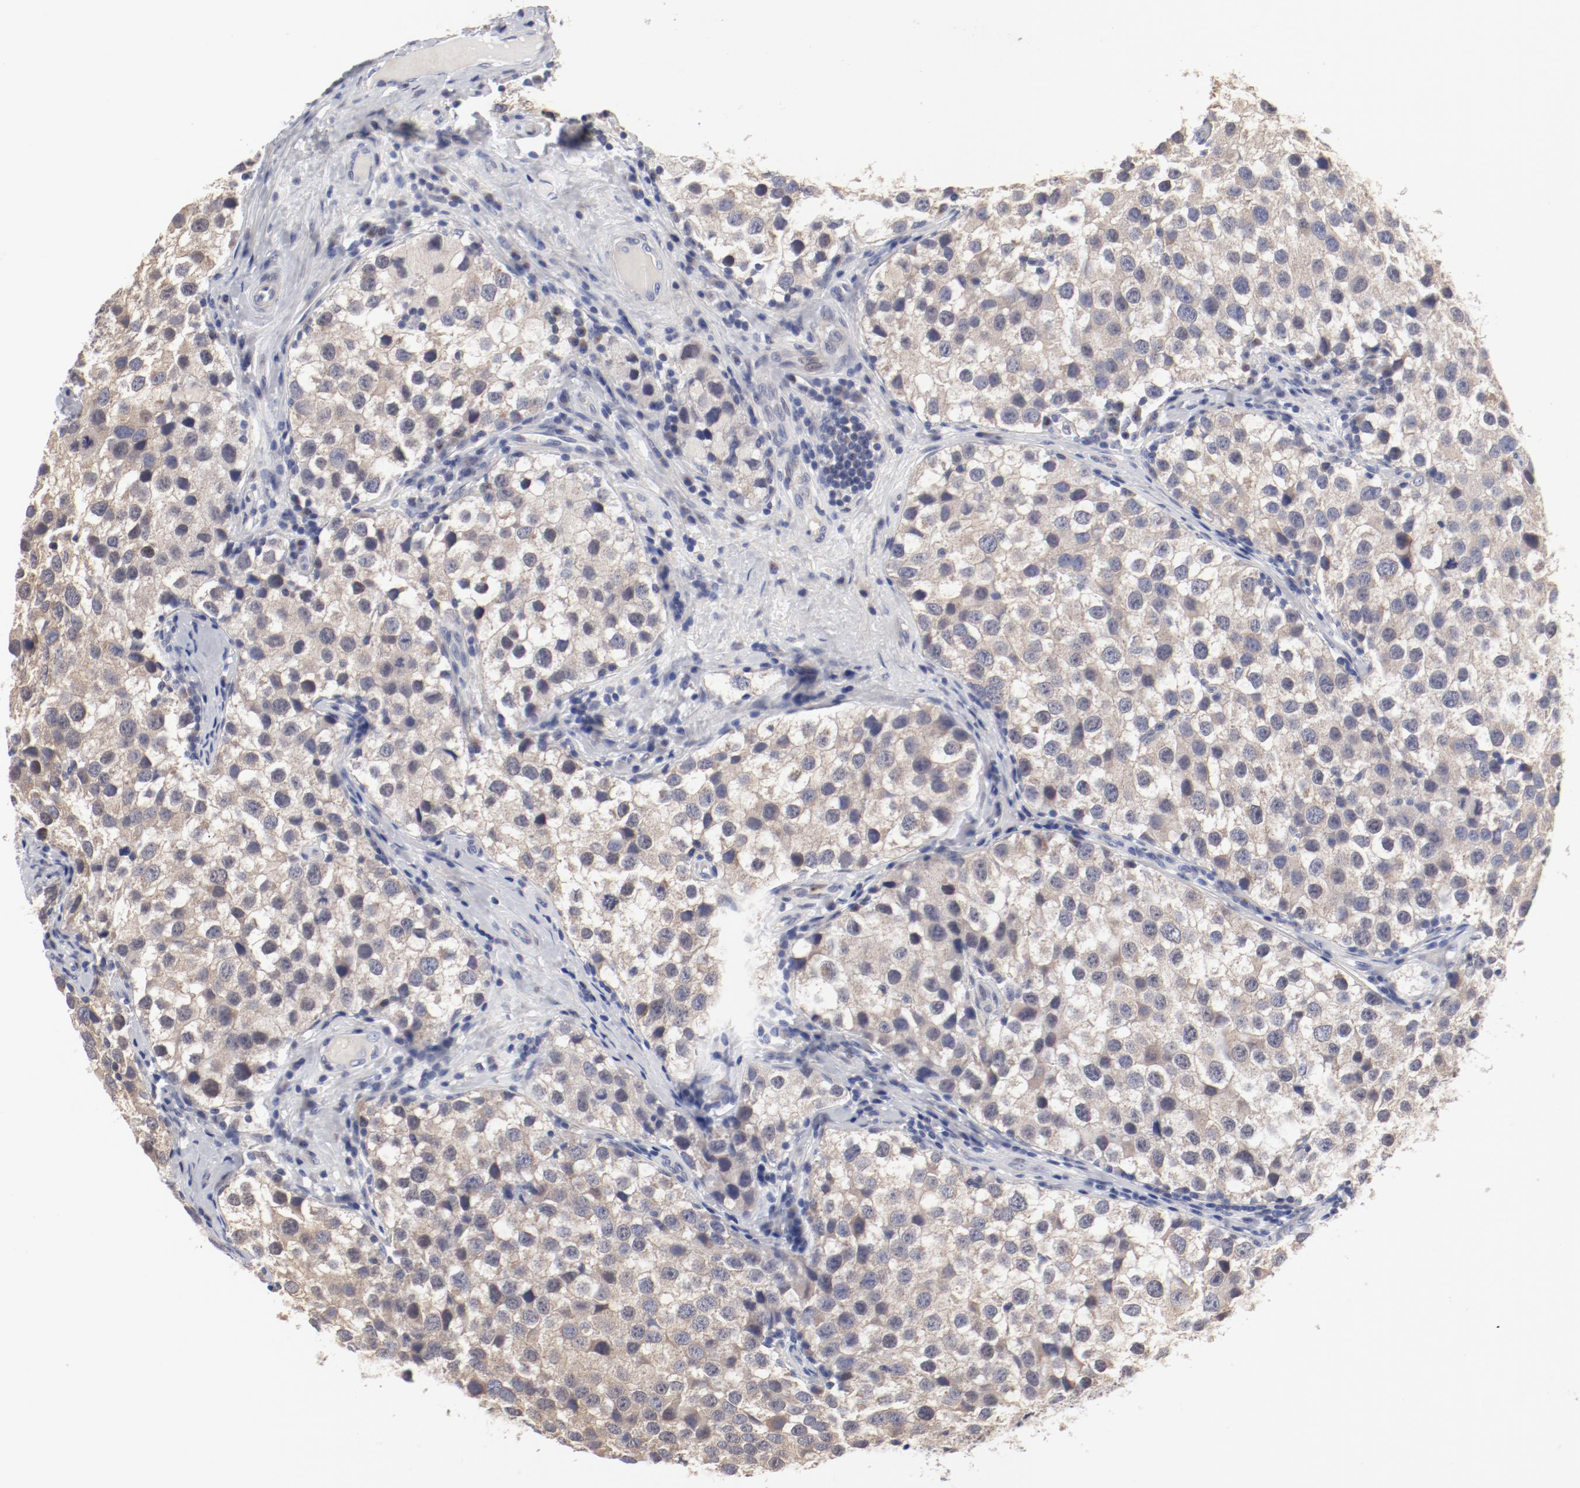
{"staining": {"intensity": "negative", "quantity": "none", "location": "none"}, "tissue": "testis cancer", "cell_type": "Tumor cells", "image_type": "cancer", "snomed": [{"axis": "morphology", "description": "Seminoma, NOS"}, {"axis": "topography", "description": "Testis"}], "caption": "DAB (3,3'-diaminobenzidine) immunohistochemical staining of seminoma (testis) reveals no significant expression in tumor cells.", "gene": "GPR143", "patient": {"sex": "male", "age": 39}}